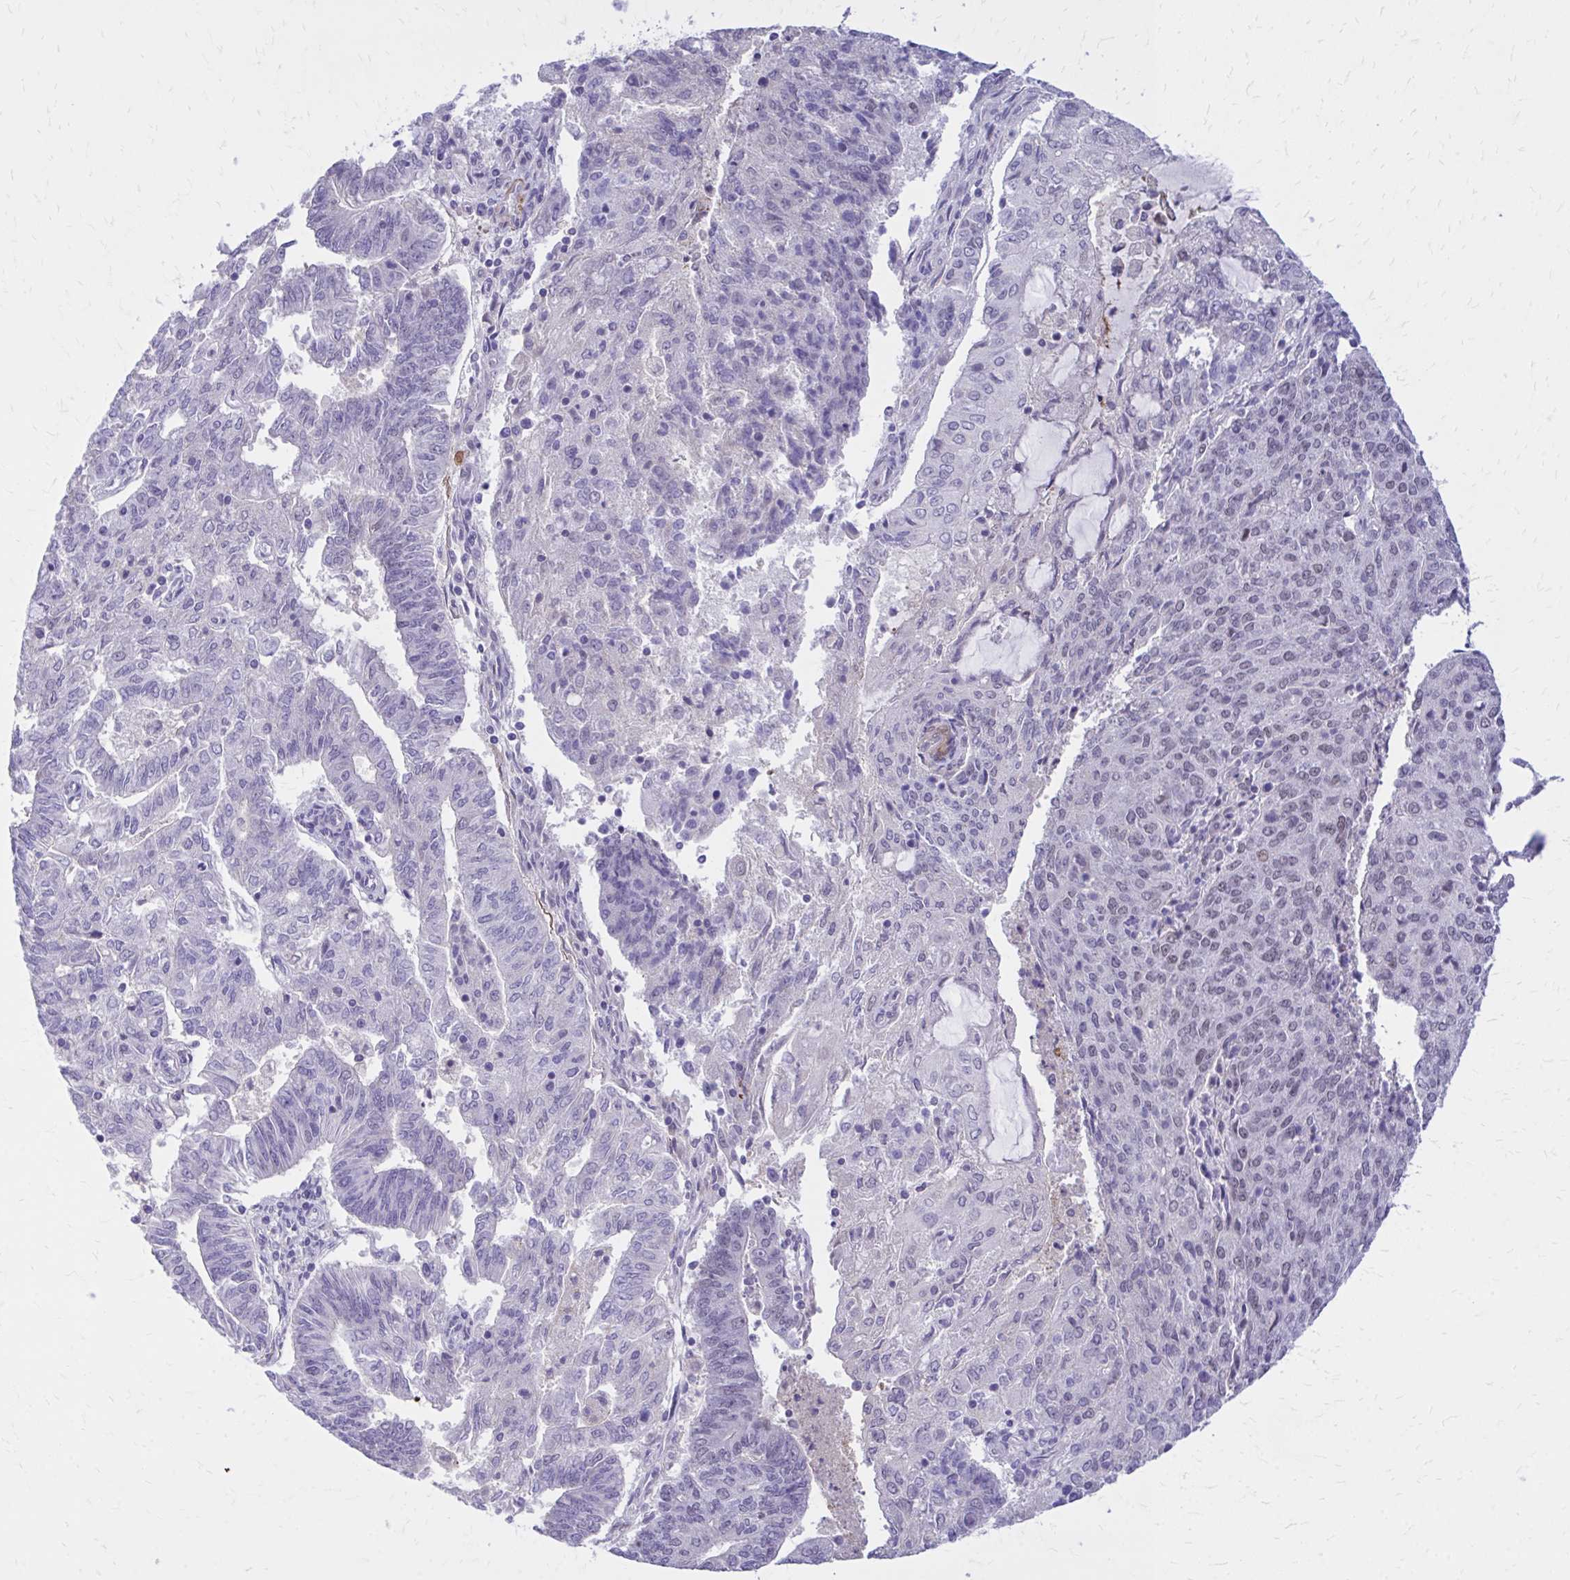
{"staining": {"intensity": "weak", "quantity": "<25%", "location": "nuclear"}, "tissue": "endometrial cancer", "cell_type": "Tumor cells", "image_type": "cancer", "snomed": [{"axis": "morphology", "description": "Adenocarcinoma, NOS"}, {"axis": "topography", "description": "Endometrium"}], "caption": "A high-resolution histopathology image shows immunohistochemistry (IHC) staining of endometrial adenocarcinoma, which displays no significant positivity in tumor cells.", "gene": "ZBTB25", "patient": {"sex": "female", "age": 82}}